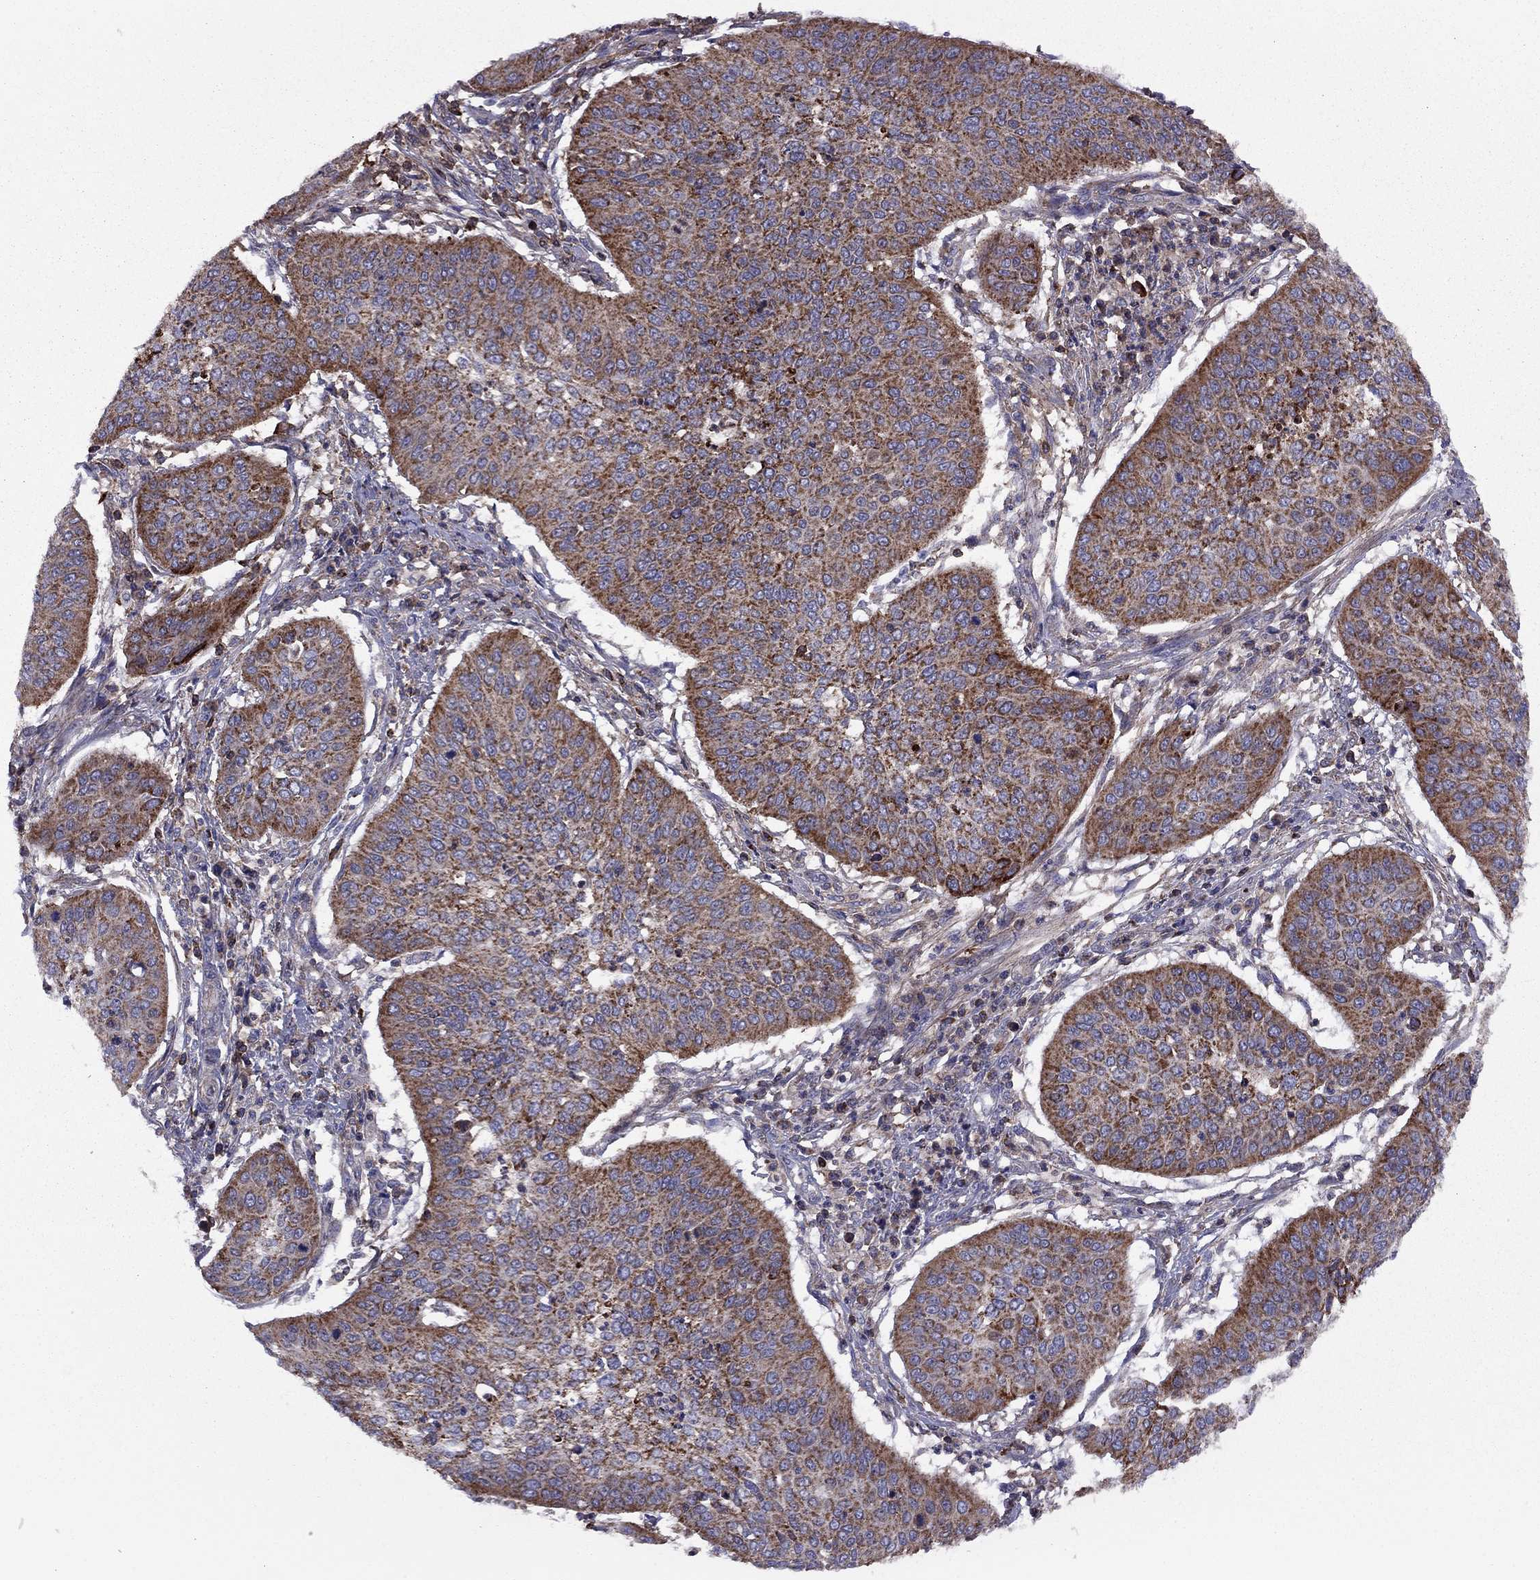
{"staining": {"intensity": "moderate", "quantity": "25%-75%", "location": "cytoplasmic/membranous"}, "tissue": "cervical cancer", "cell_type": "Tumor cells", "image_type": "cancer", "snomed": [{"axis": "morphology", "description": "Normal tissue, NOS"}, {"axis": "morphology", "description": "Squamous cell carcinoma, NOS"}, {"axis": "topography", "description": "Cervix"}], "caption": "Cervical squamous cell carcinoma stained with a brown dye exhibits moderate cytoplasmic/membranous positive expression in approximately 25%-75% of tumor cells.", "gene": "ALG6", "patient": {"sex": "female", "age": 39}}